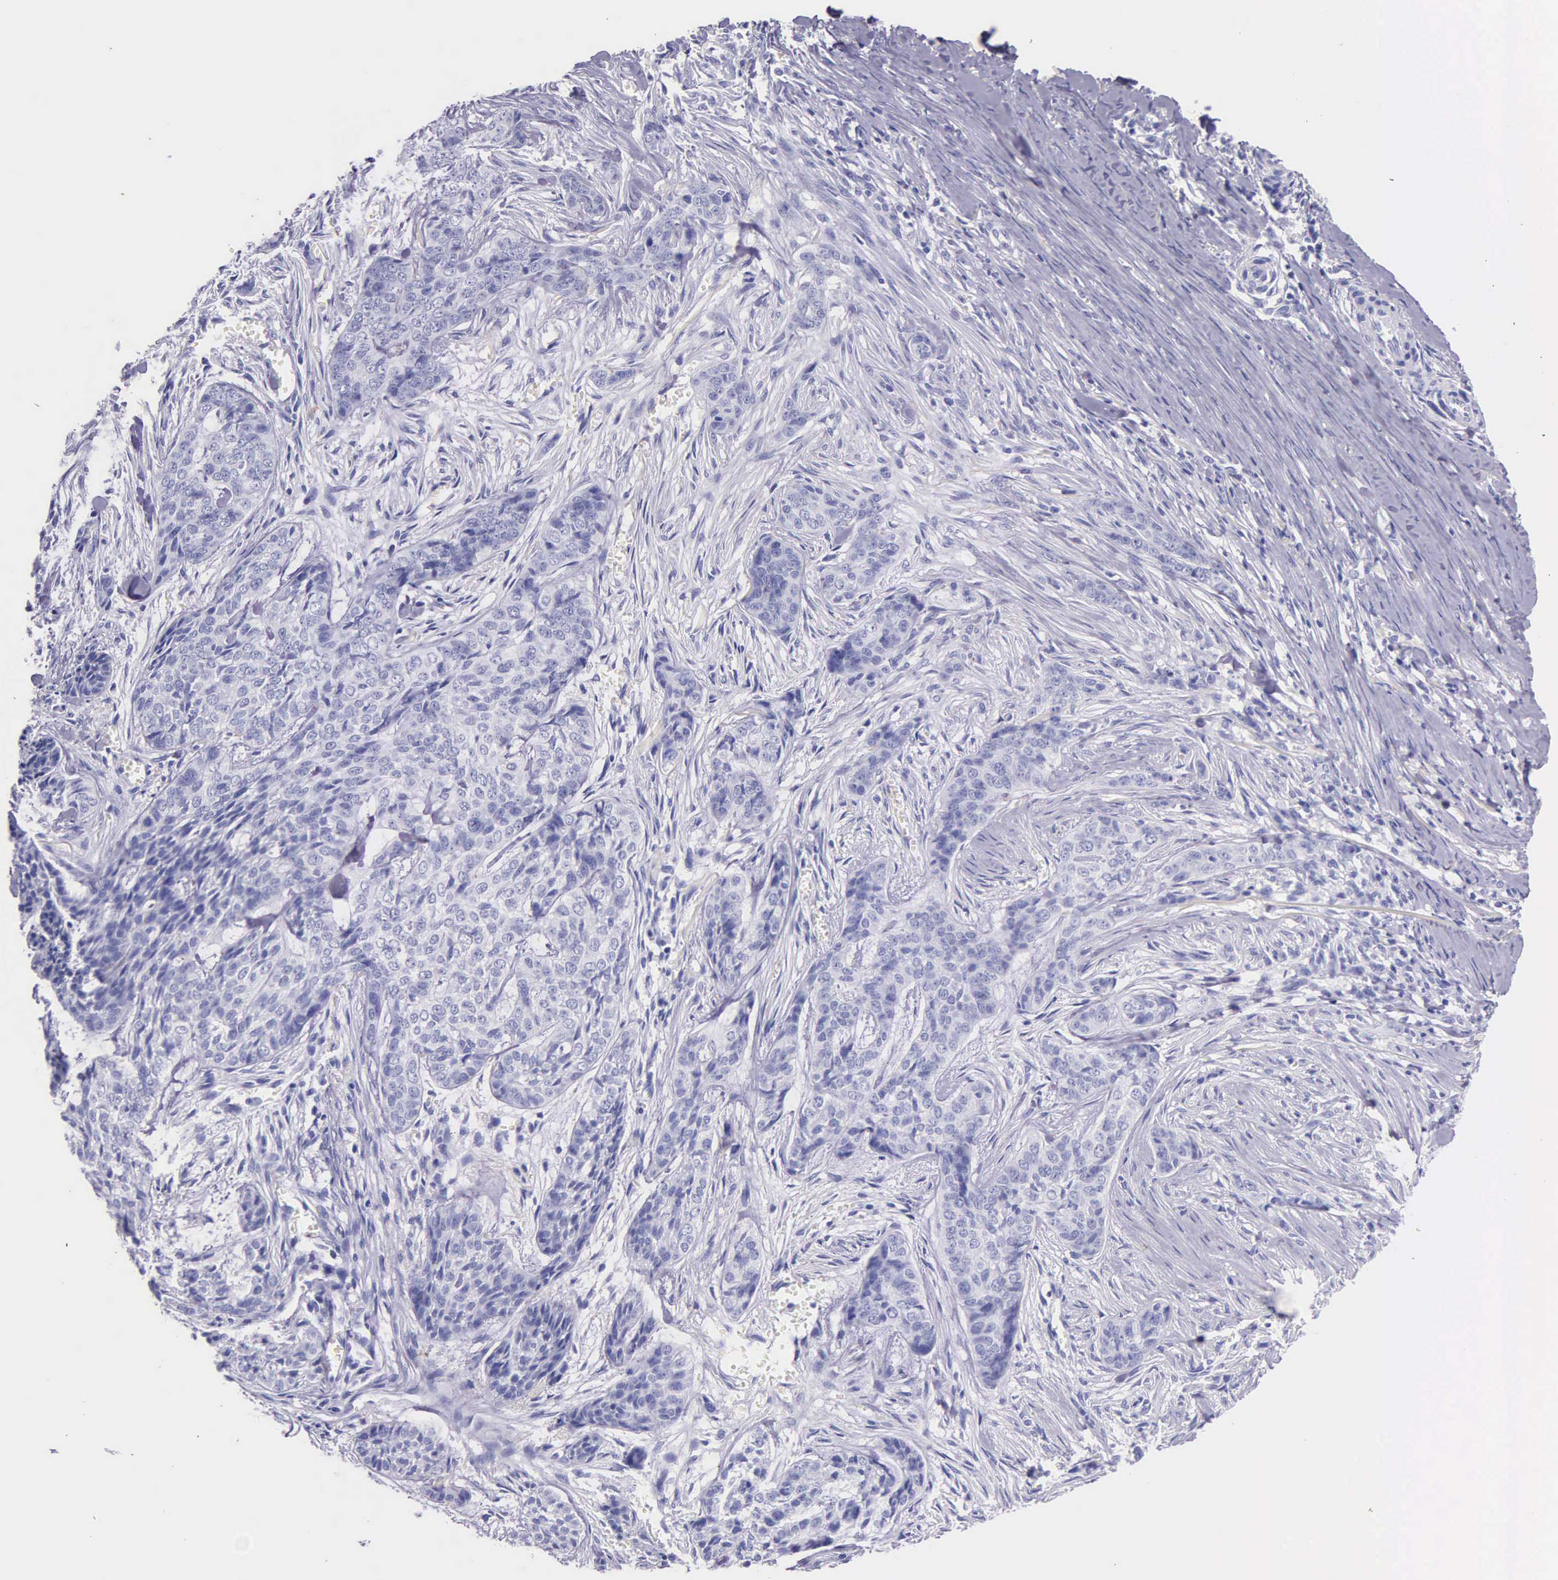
{"staining": {"intensity": "negative", "quantity": "none", "location": "none"}, "tissue": "skin cancer", "cell_type": "Tumor cells", "image_type": "cancer", "snomed": [{"axis": "morphology", "description": "Normal tissue, NOS"}, {"axis": "morphology", "description": "Basal cell carcinoma"}, {"axis": "topography", "description": "Skin"}], "caption": "This is an immunohistochemistry histopathology image of human skin cancer (basal cell carcinoma). There is no expression in tumor cells.", "gene": "KLK3", "patient": {"sex": "female", "age": 65}}